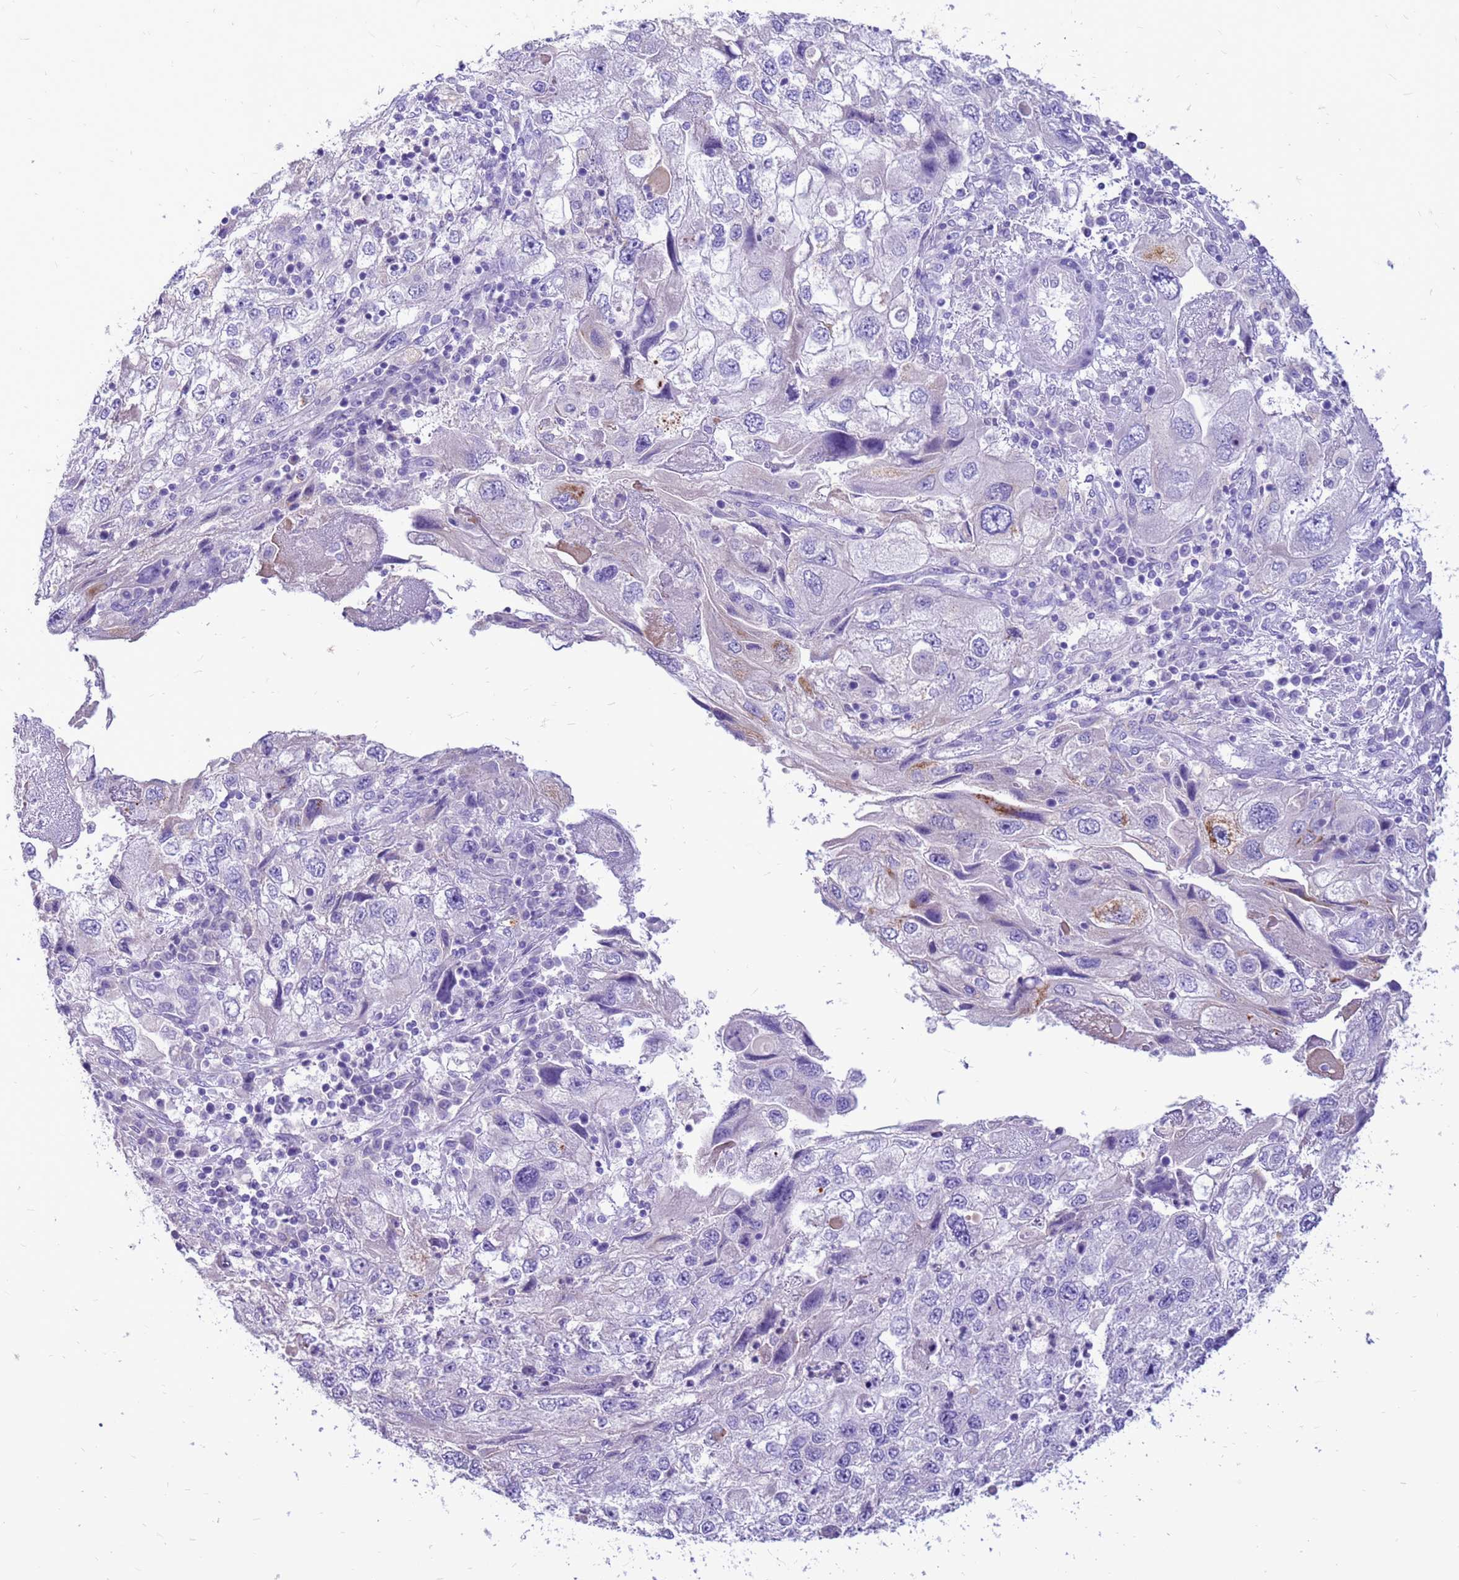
{"staining": {"intensity": "moderate", "quantity": "<25%", "location": "cytoplasmic/membranous"}, "tissue": "endometrial cancer", "cell_type": "Tumor cells", "image_type": "cancer", "snomed": [{"axis": "morphology", "description": "Adenocarcinoma, NOS"}, {"axis": "topography", "description": "Endometrium"}], "caption": "Approximately <25% of tumor cells in adenocarcinoma (endometrial) demonstrate moderate cytoplasmic/membranous protein positivity as visualized by brown immunohistochemical staining.", "gene": "PDE10A", "patient": {"sex": "female", "age": 49}}